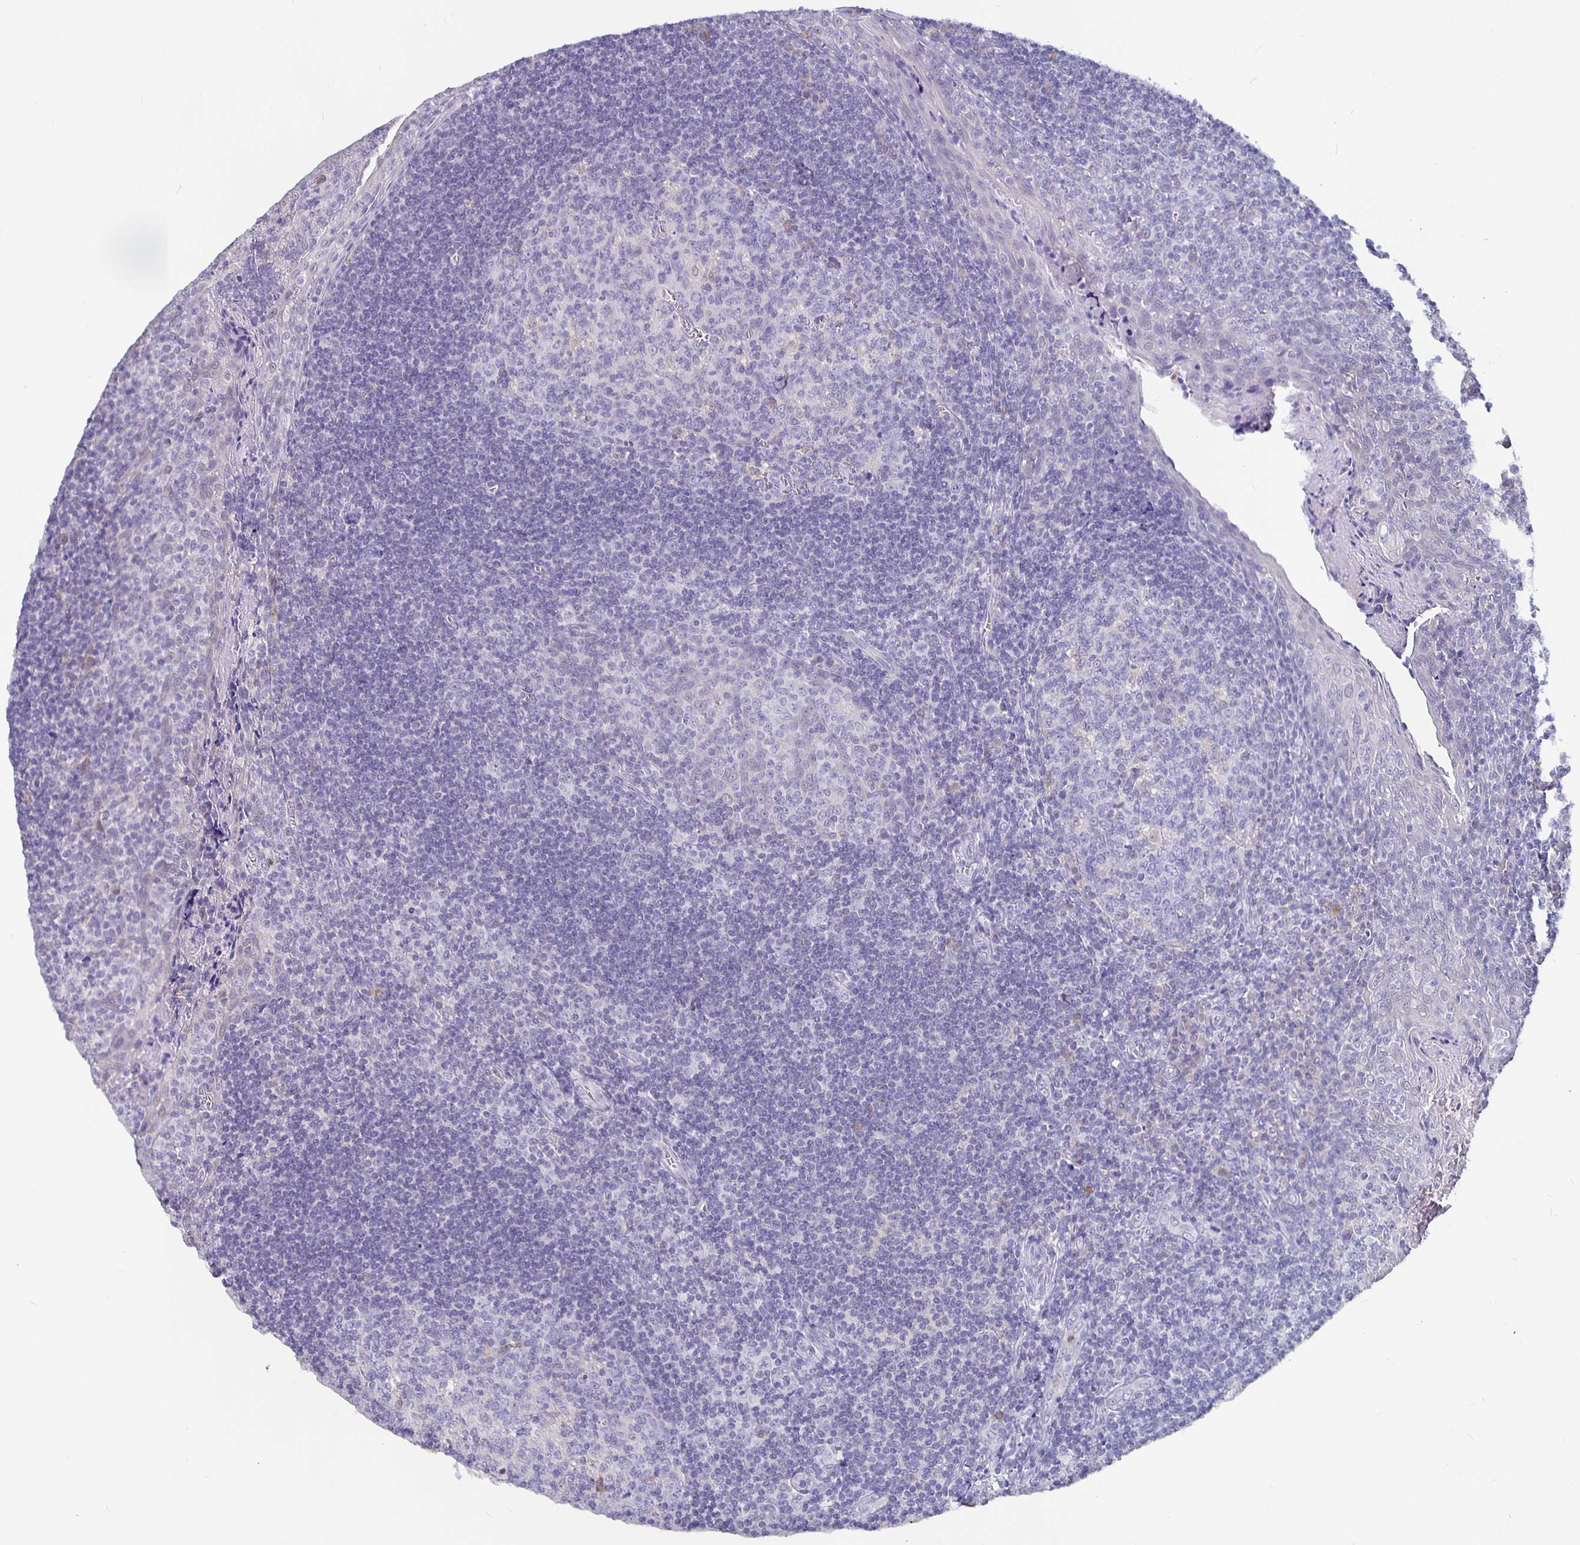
{"staining": {"intensity": "negative", "quantity": "none", "location": "none"}, "tissue": "tonsil", "cell_type": "Germinal center cells", "image_type": "normal", "snomed": [{"axis": "morphology", "description": "Normal tissue, NOS"}, {"axis": "morphology", "description": "Inflammation, NOS"}, {"axis": "topography", "description": "Tonsil"}], "caption": "DAB immunohistochemical staining of benign human tonsil displays no significant positivity in germinal center cells. (IHC, brightfield microscopy, high magnification).", "gene": "GPX4", "patient": {"sex": "female", "age": 31}}